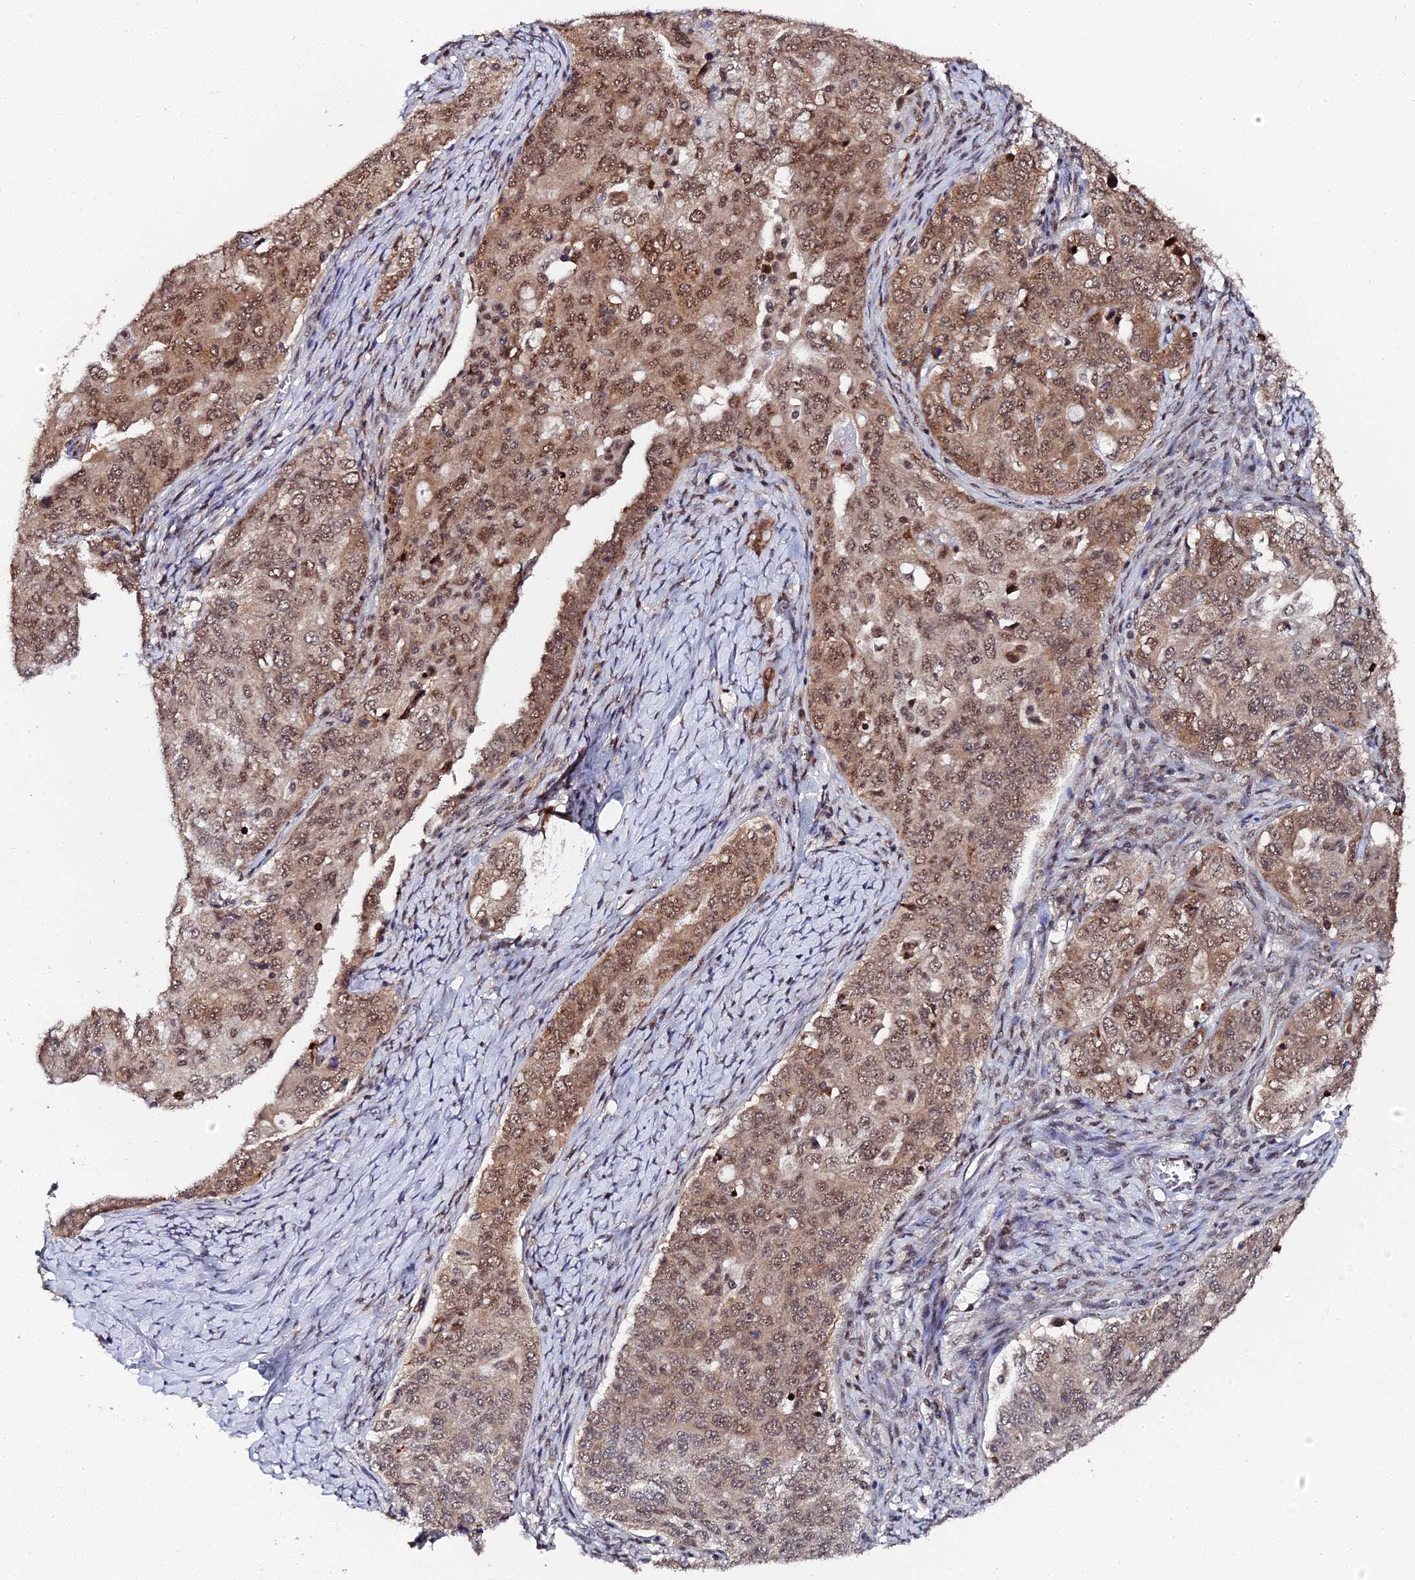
{"staining": {"intensity": "moderate", "quantity": ">75%", "location": "cytoplasmic/membranous,nuclear"}, "tissue": "ovarian cancer", "cell_type": "Tumor cells", "image_type": "cancer", "snomed": [{"axis": "morphology", "description": "Carcinoma, endometroid"}, {"axis": "topography", "description": "Ovary"}], "caption": "Immunohistochemistry photomicrograph of neoplastic tissue: ovarian cancer stained using immunohistochemistry (IHC) demonstrates medium levels of moderate protein expression localized specifically in the cytoplasmic/membranous and nuclear of tumor cells, appearing as a cytoplasmic/membranous and nuclear brown color.", "gene": "MAGOHB", "patient": {"sex": "female", "age": 62}}